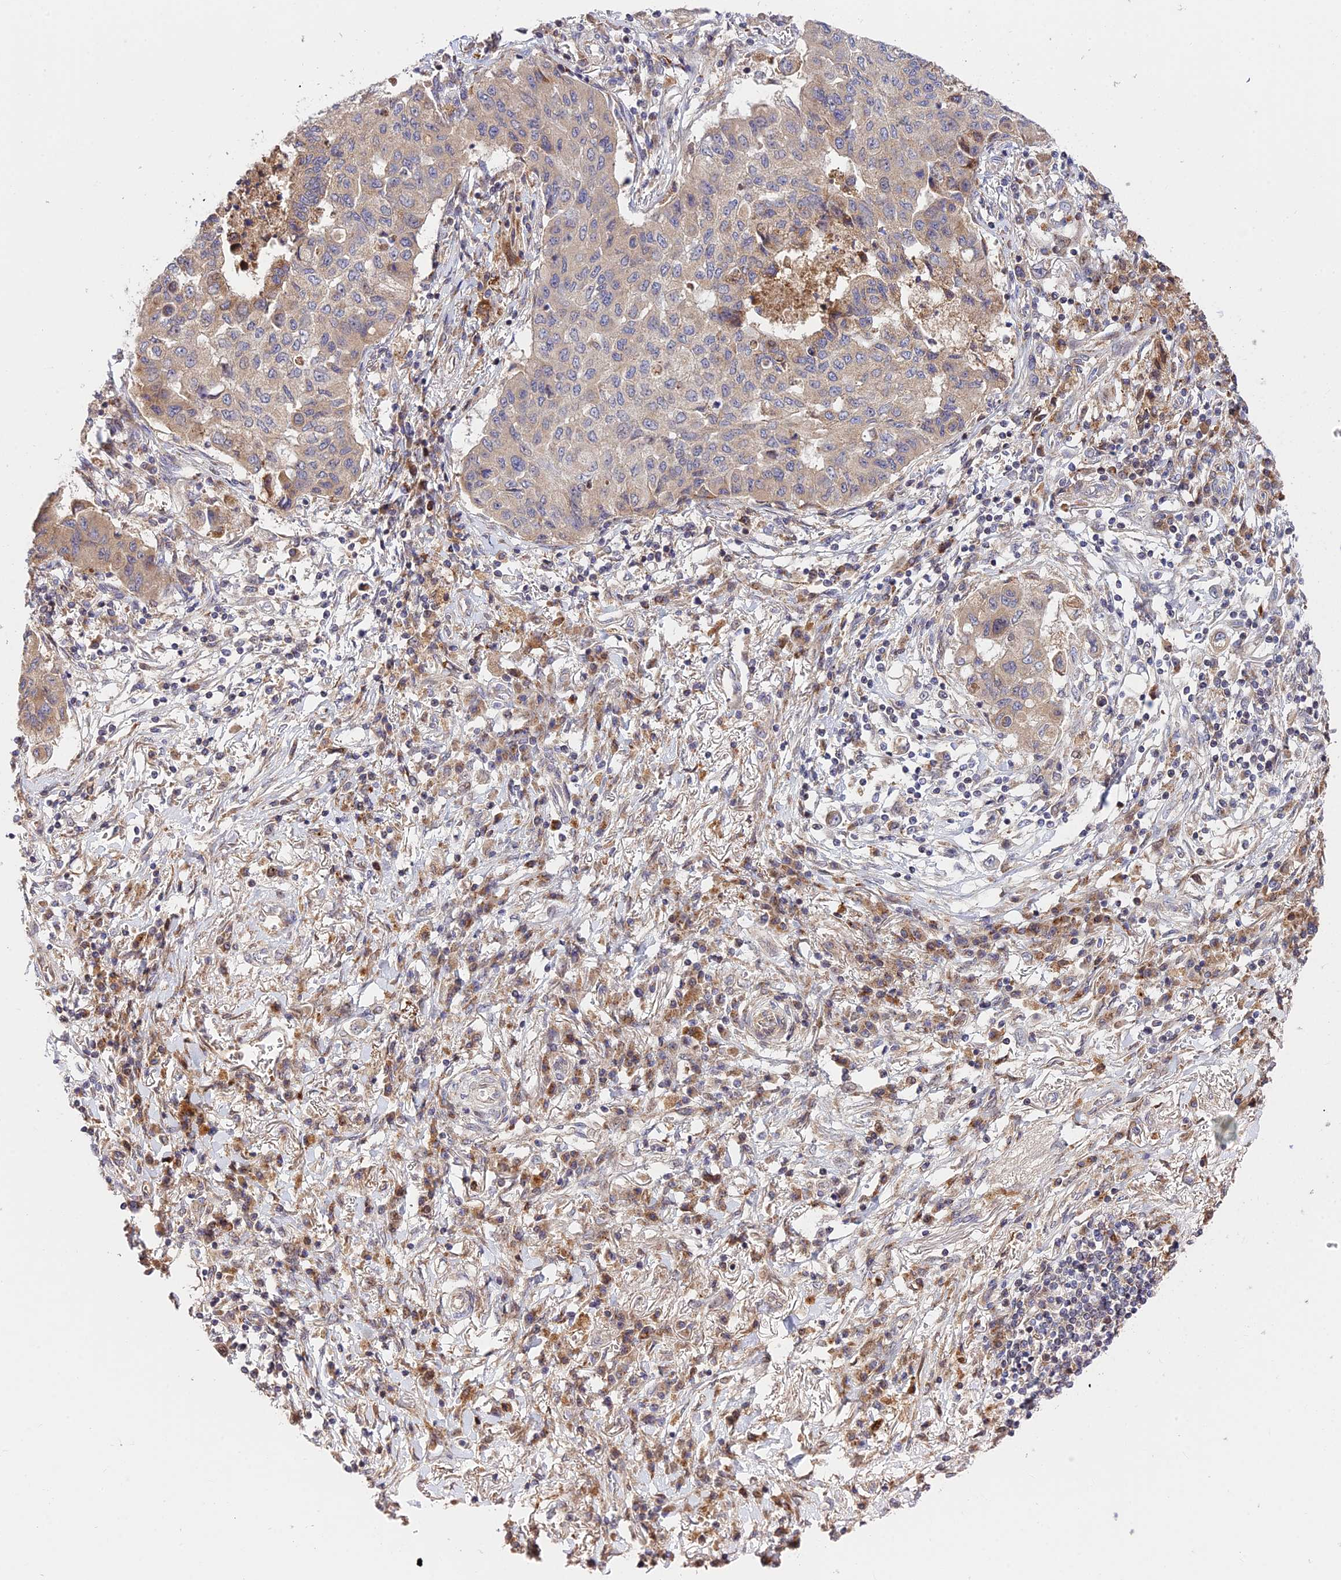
{"staining": {"intensity": "weak", "quantity": "<25%", "location": "cytoplasmic/membranous"}, "tissue": "lung cancer", "cell_type": "Tumor cells", "image_type": "cancer", "snomed": [{"axis": "morphology", "description": "Squamous cell carcinoma, NOS"}, {"axis": "topography", "description": "Lung"}], "caption": "The immunohistochemistry image has no significant staining in tumor cells of squamous cell carcinoma (lung) tissue. (DAB (3,3'-diaminobenzidine) immunohistochemistry (IHC) with hematoxylin counter stain).", "gene": "FUOM", "patient": {"sex": "male", "age": 74}}